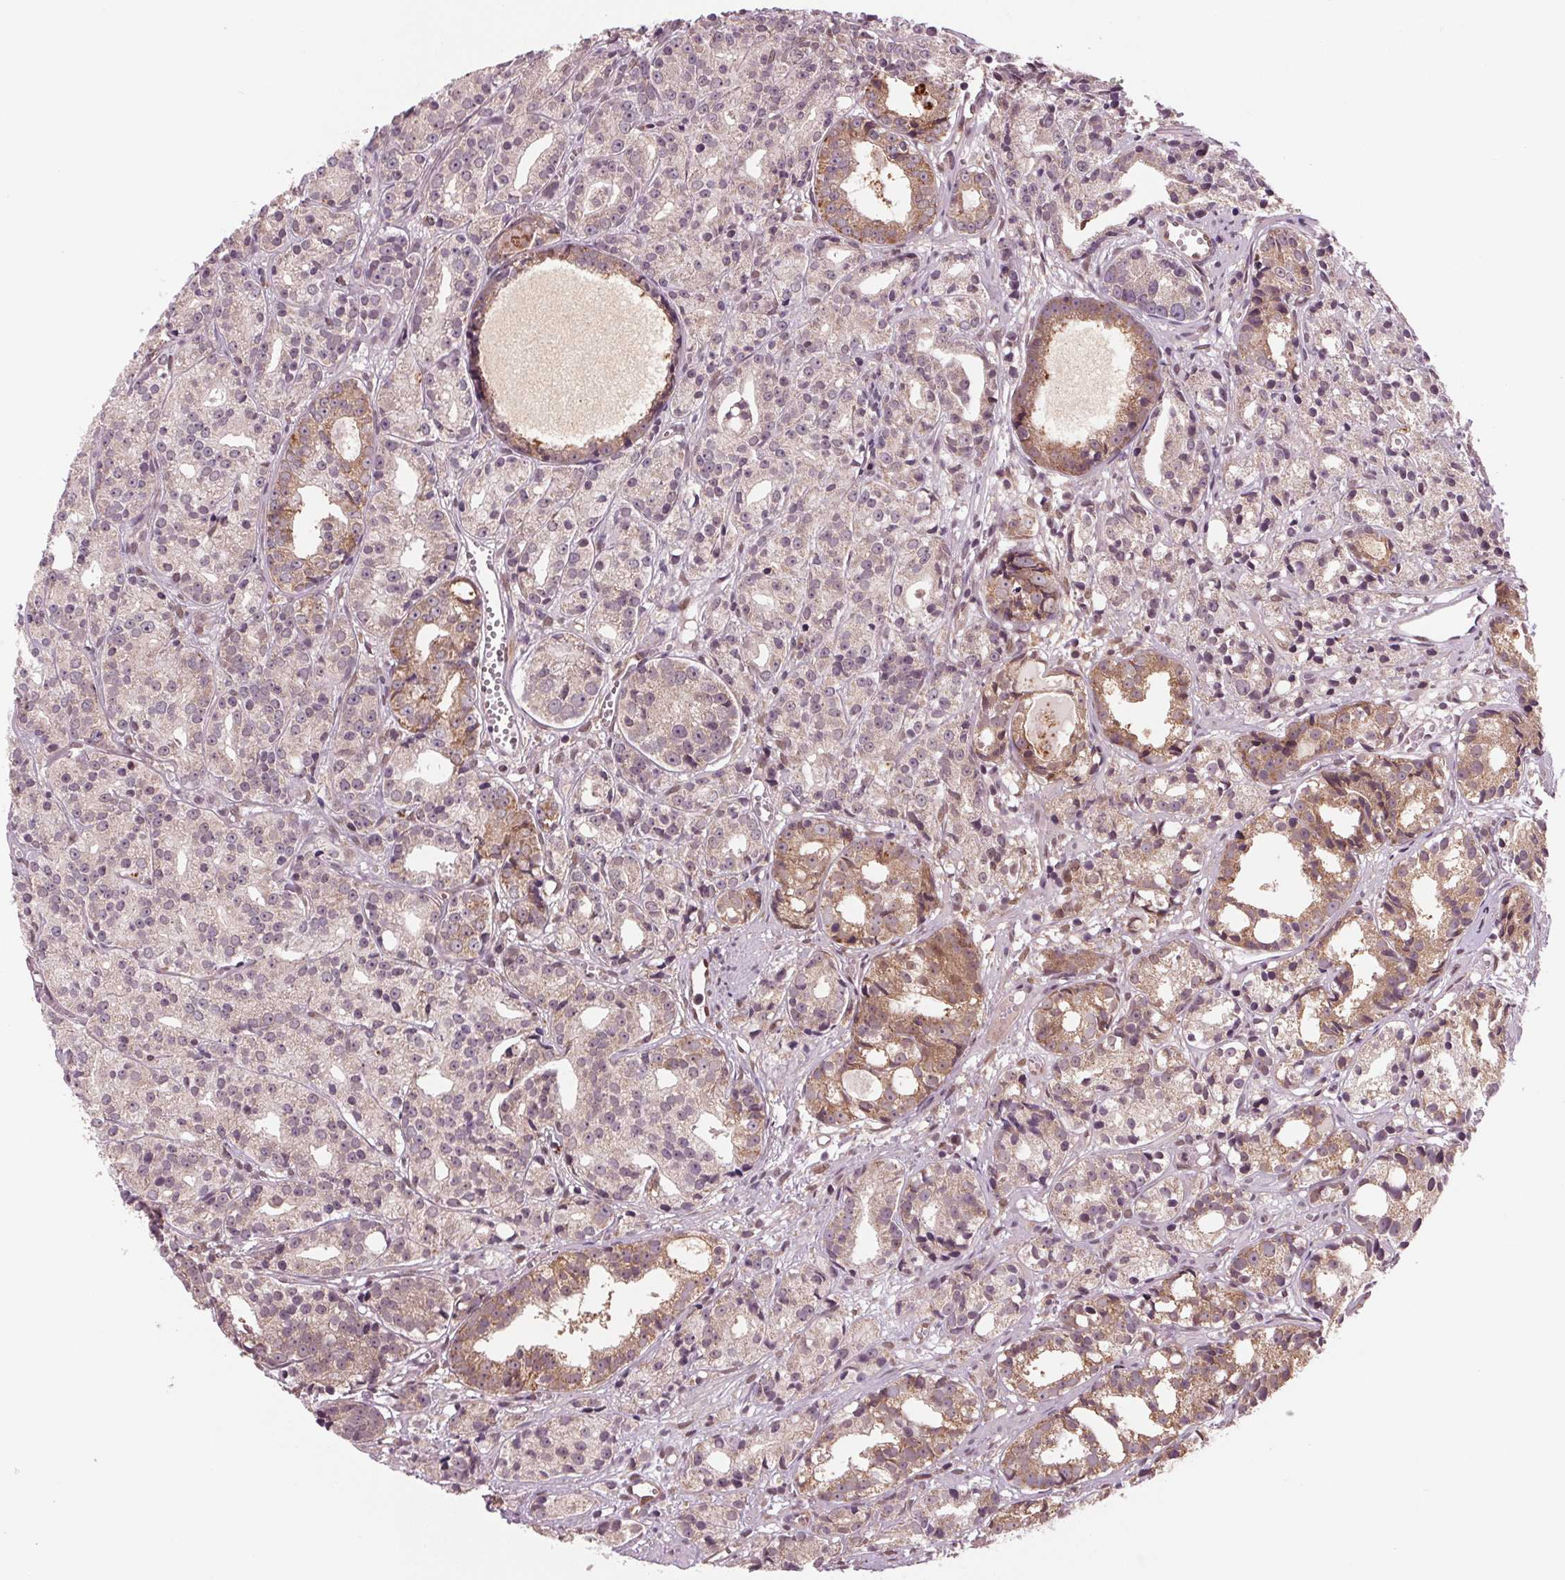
{"staining": {"intensity": "negative", "quantity": "none", "location": "none"}, "tissue": "prostate cancer", "cell_type": "Tumor cells", "image_type": "cancer", "snomed": [{"axis": "morphology", "description": "Adenocarcinoma, Medium grade"}, {"axis": "topography", "description": "Prostate"}], "caption": "A micrograph of human medium-grade adenocarcinoma (prostate) is negative for staining in tumor cells.", "gene": "STAT3", "patient": {"sex": "male", "age": 74}}